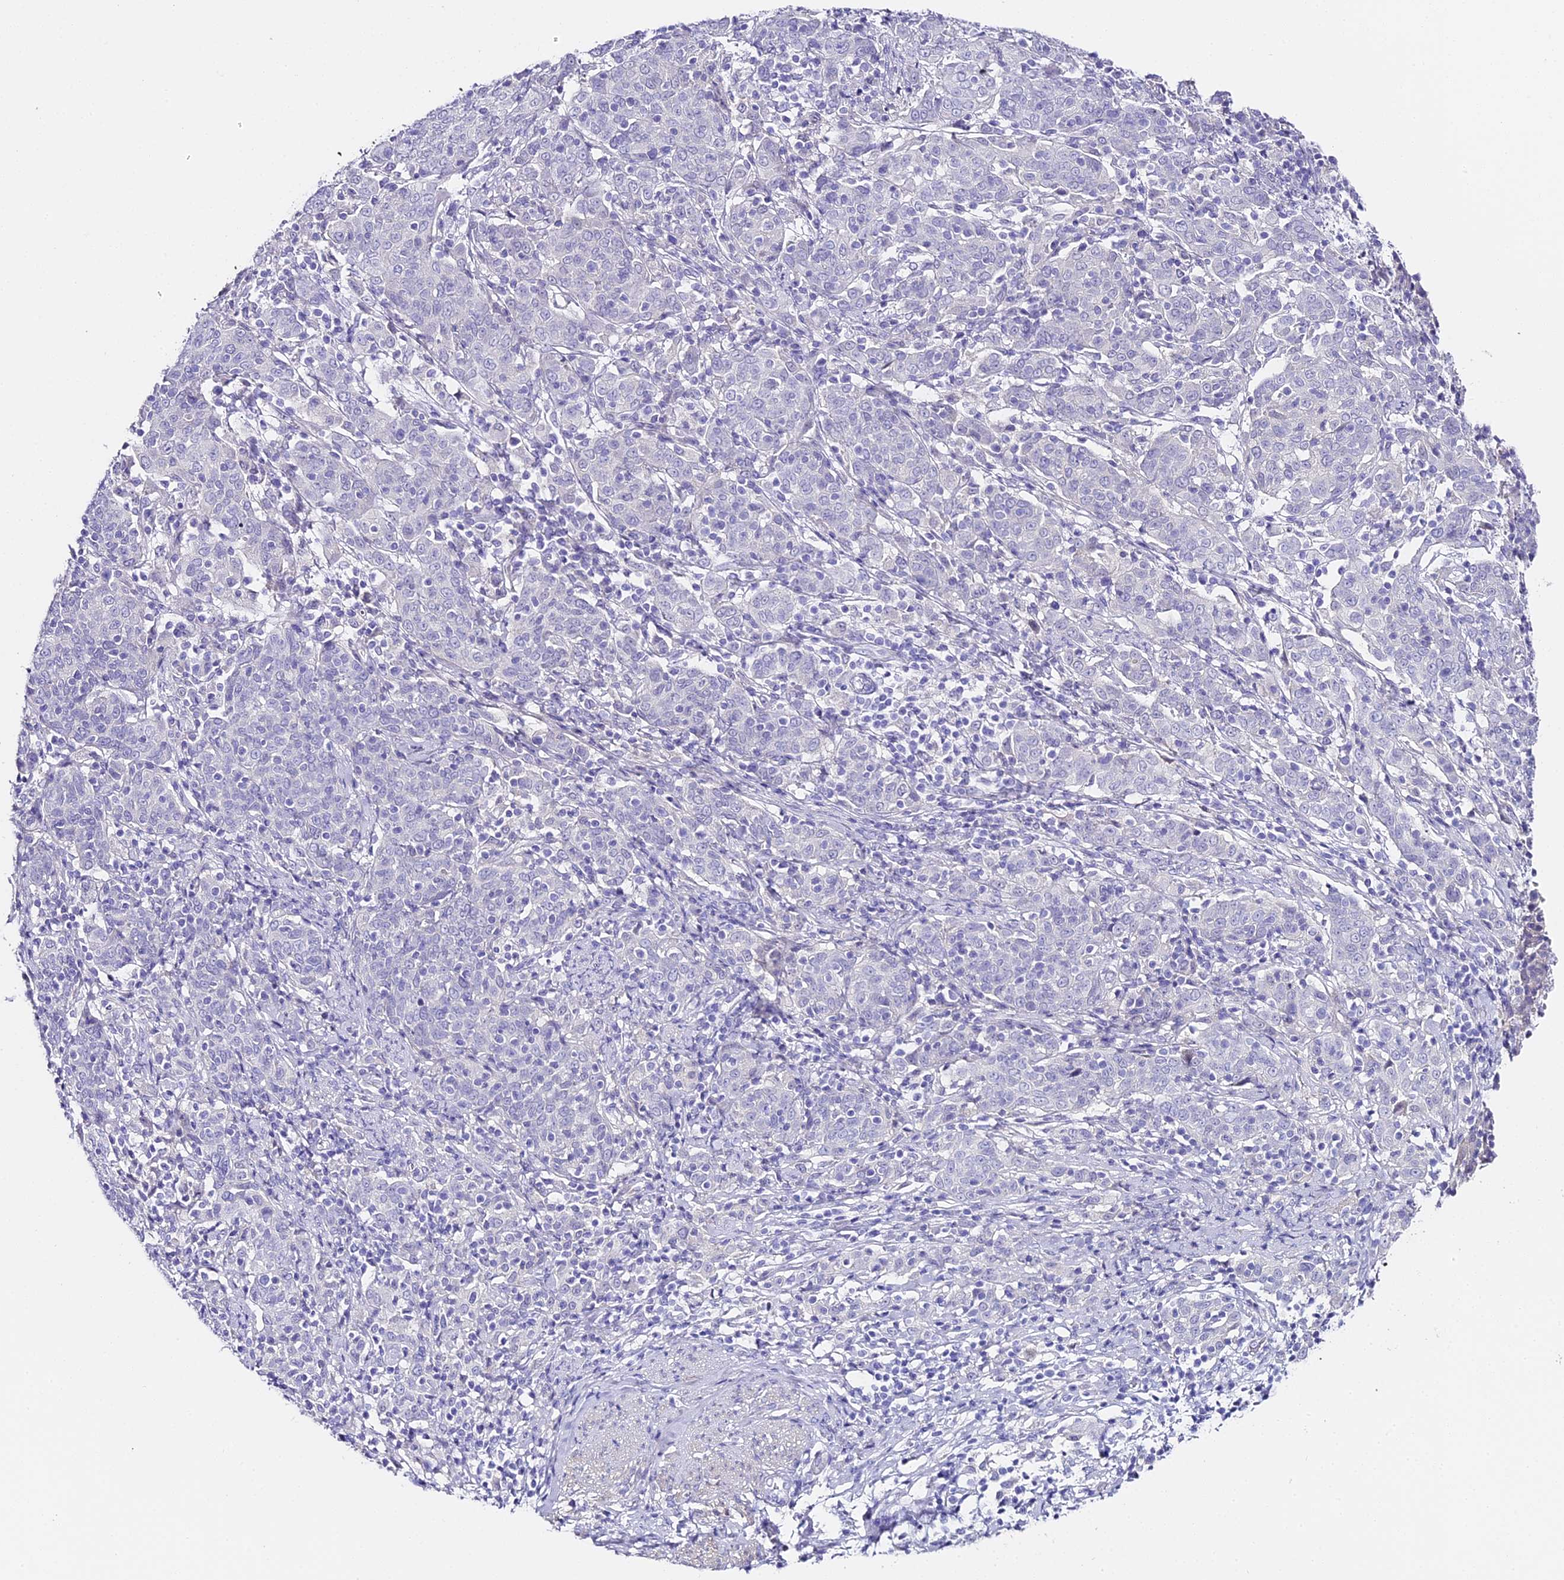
{"staining": {"intensity": "negative", "quantity": "none", "location": "none"}, "tissue": "cervical cancer", "cell_type": "Tumor cells", "image_type": "cancer", "snomed": [{"axis": "morphology", "description": "Squamous cell carcinoma, NOS"}, {"axis": "topography", "description": "Cervix"}], "caption": "Immunohistochemistry of cervical cancer (squamous cell carcinoma) exhibits no positivity in tumor cells.", "gene": "ABHD14A-ACY1", "patient": {"sex": "female", "age": 67}}